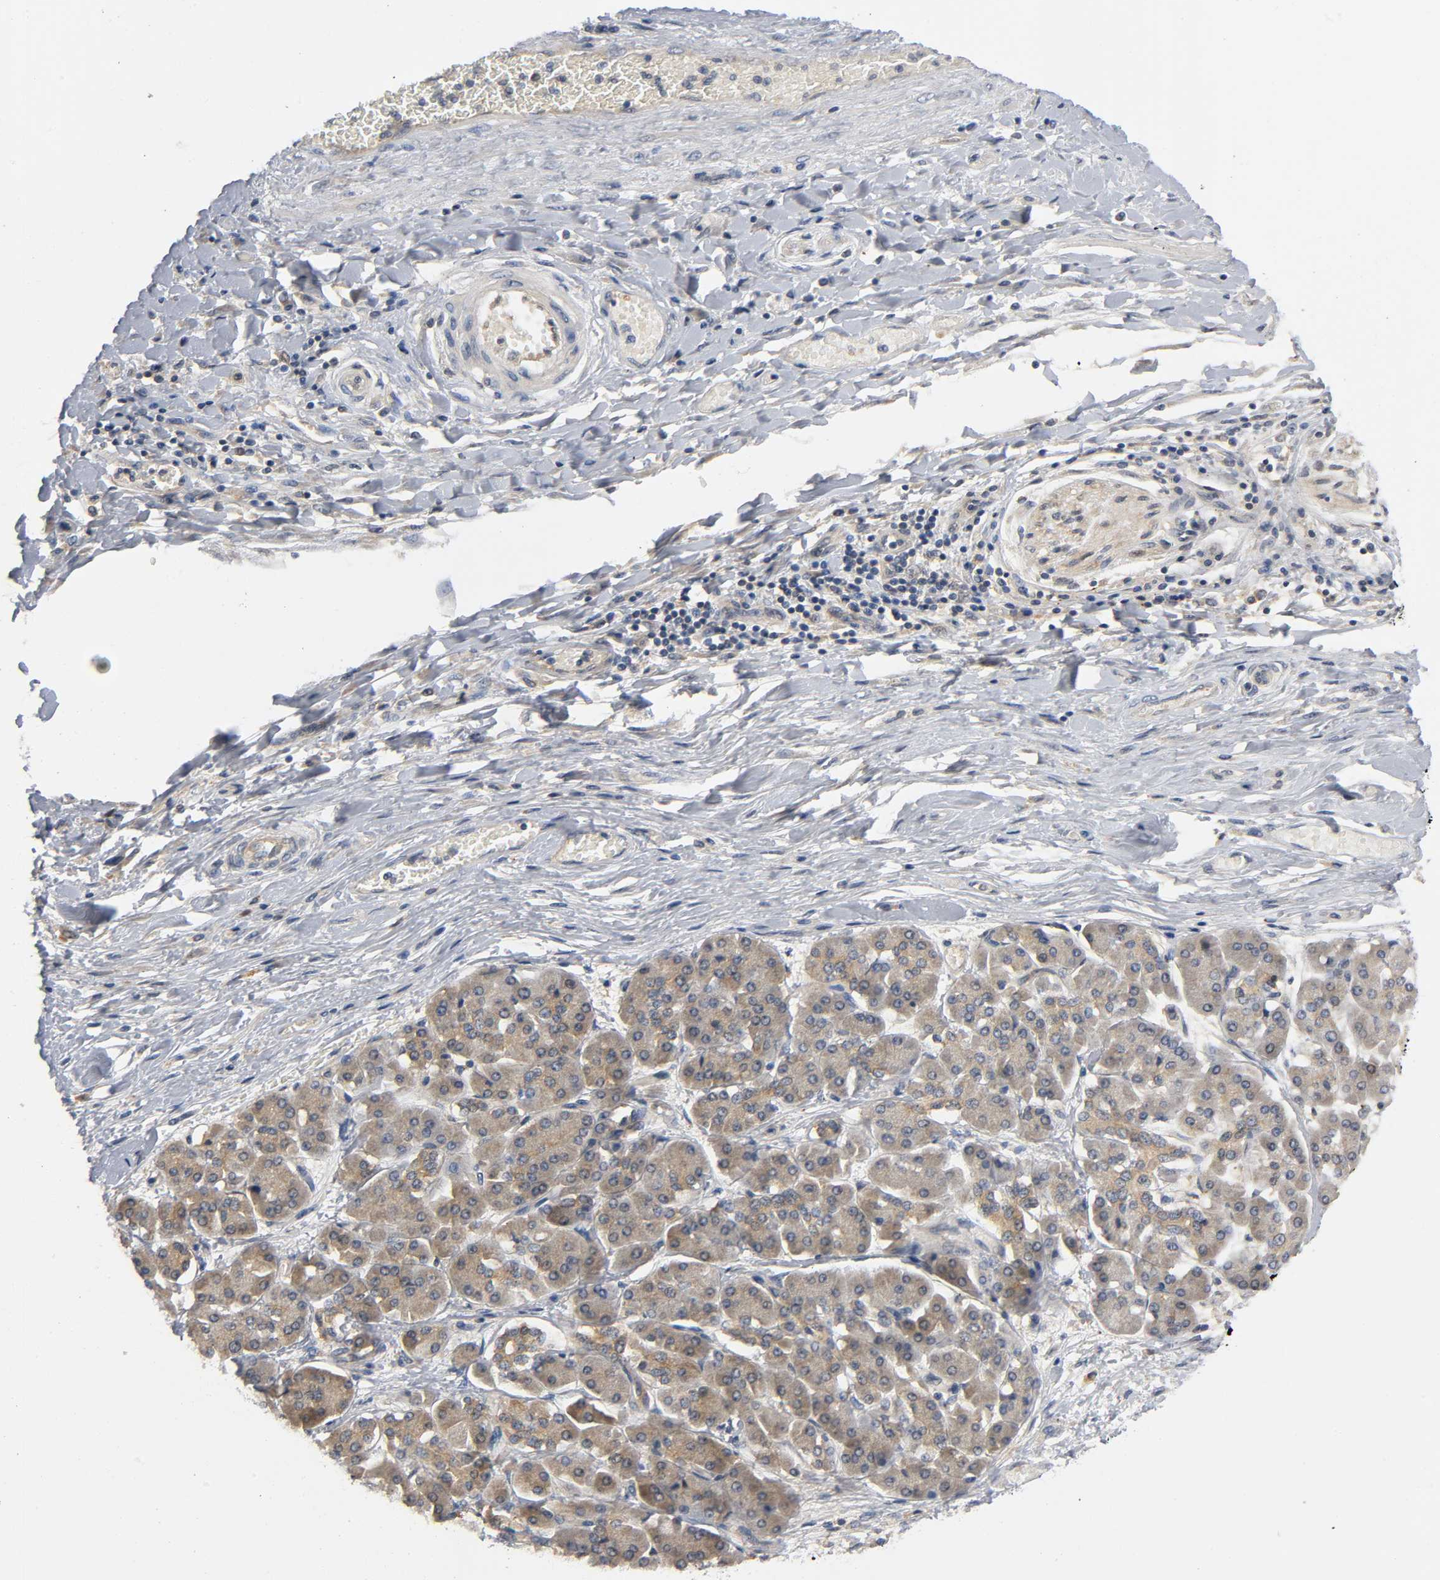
{"staining": {"intensity": "moderate", "quantity": ">75%", "location": "cytoplasmic/membranous"}, "tissue": "pancreatic cancer", "cell_type": "Tumor cells", "image_type": "cancer", "snomed": [{"axis": "morphology", "description": "Adenocarcinoma, NOS"}, {"axis": "topography", "description": "Pancreas"}], "caption": "Protein expression analysis of human pancreatic cancer (adenocarcinoma) reveals moderate cytoplasmic/membranous expression in about >75% of tumor cells.", "gene": "HDAC6", "patient": {"sex": "male", "age": 46}}